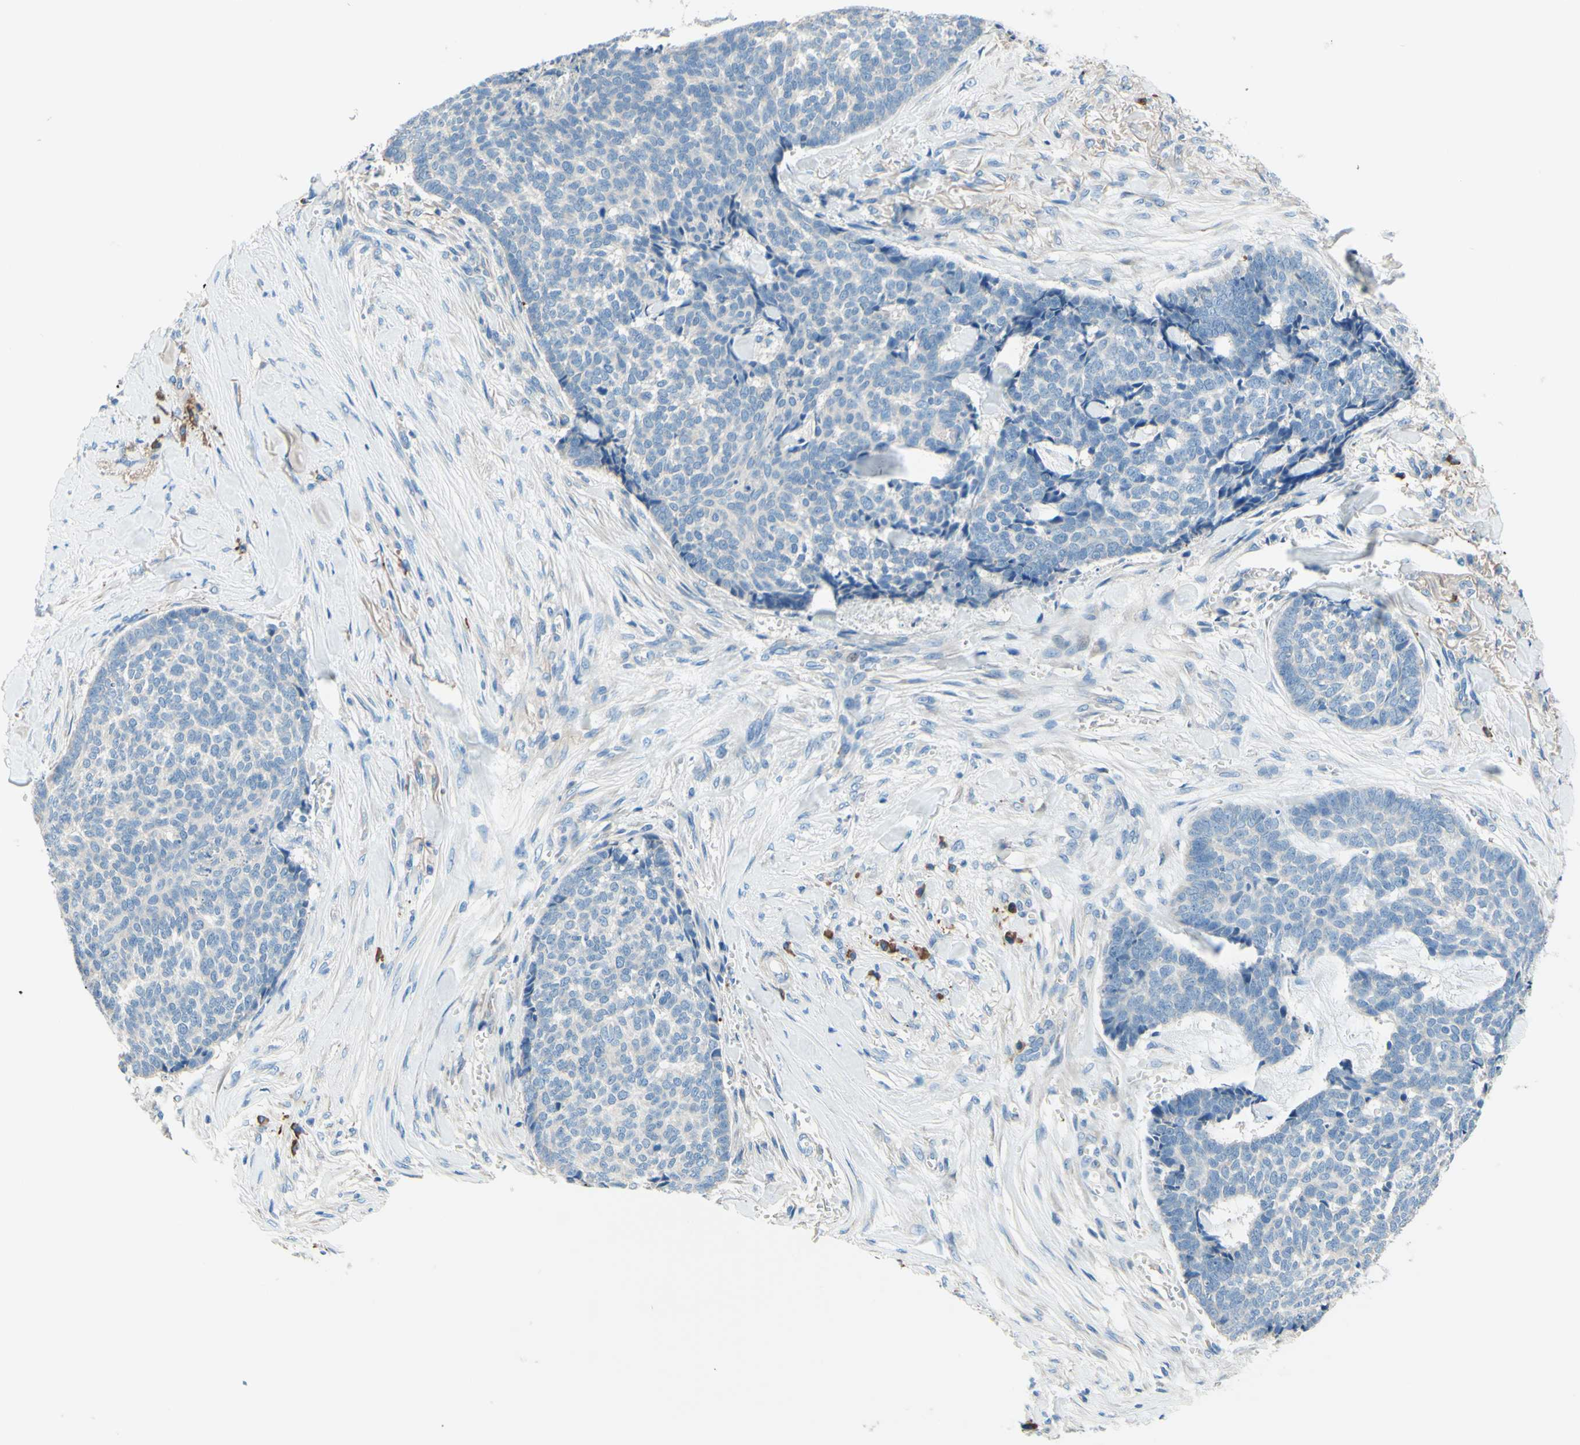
{"staining": {"intensity": "negative", "quantity": "none", "location": "none"}, "tissue": "skin cancer", "cell_type": "Tumor cells", "image_type": "cancer", "snomed": [{"axis": "morphology", "description": "Basal cell carcinoma"}, {"axis": "topography", "description": "Skin"}], "caption": "Immunohistochemical staining of basal cell carcinoma (skin) displays no significant staining in tumor cells.", "gene": "PASD1", "patient": {"sex": "male", "age": 84}}